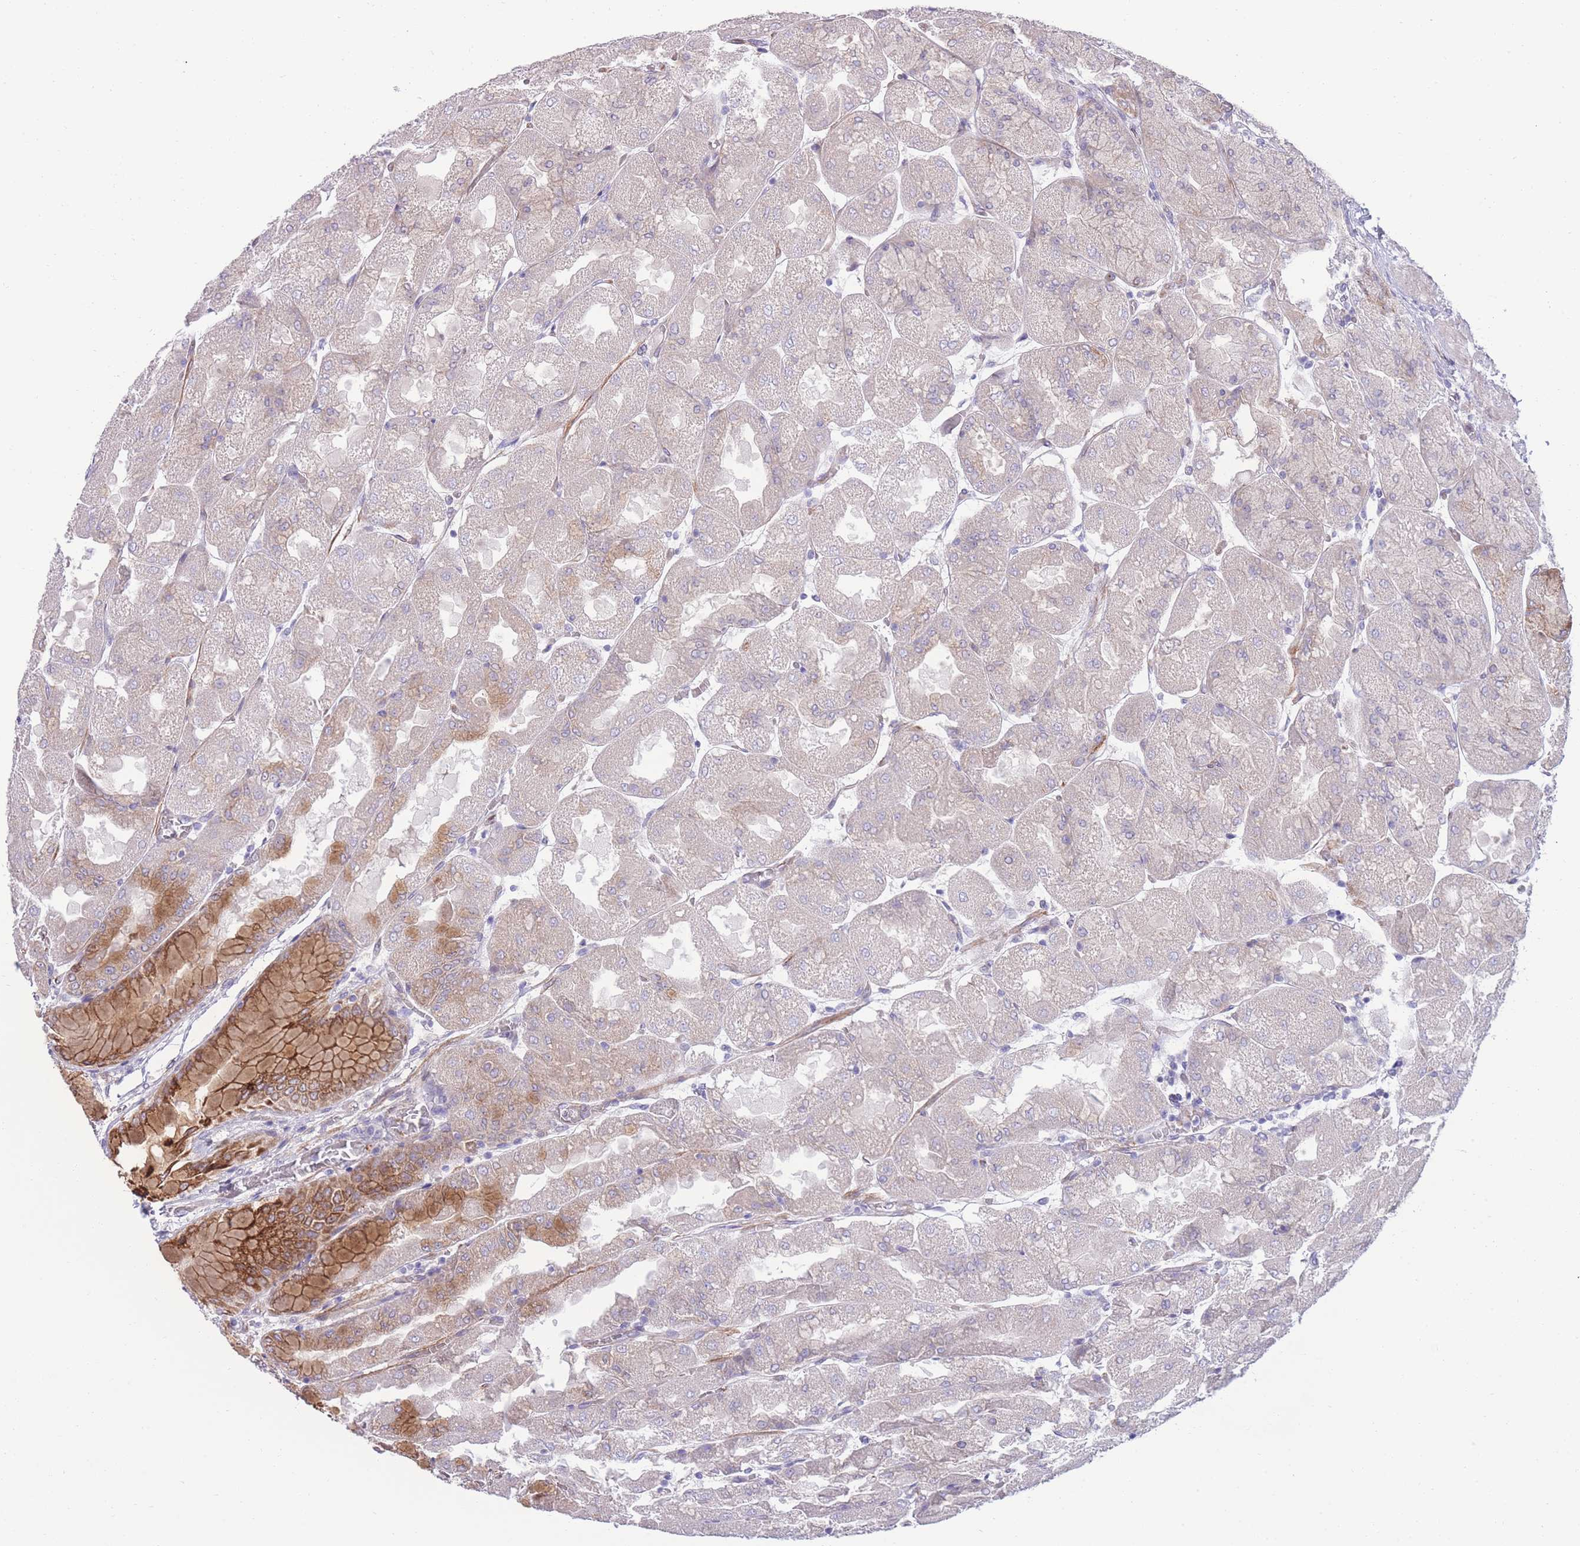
{"staining": {"intensity": "strong", "quantity": "<25%", "location": "cytoplasmic/membranous"}, "tissue": "stomach", "cell_type": "Glandular cells", "image_type": "normal", "snomed": [{"axis": "morphology", "description": "Normal tissue, NOS"}, {"axis": "topography", "description": "Stomach"}], "caption": "IHC histopathology image of unremarkable stomach: stomach stained using immunohistochemistry (IHC) demonstrates medium levels of strong protein expression localized specifically in the cytoplasmic/membranous of glandular cells, appearing as a cytoplasmic/membranous brown color.", "gene": "RGS11", "patient": {"sex": "female", "age": 61}}